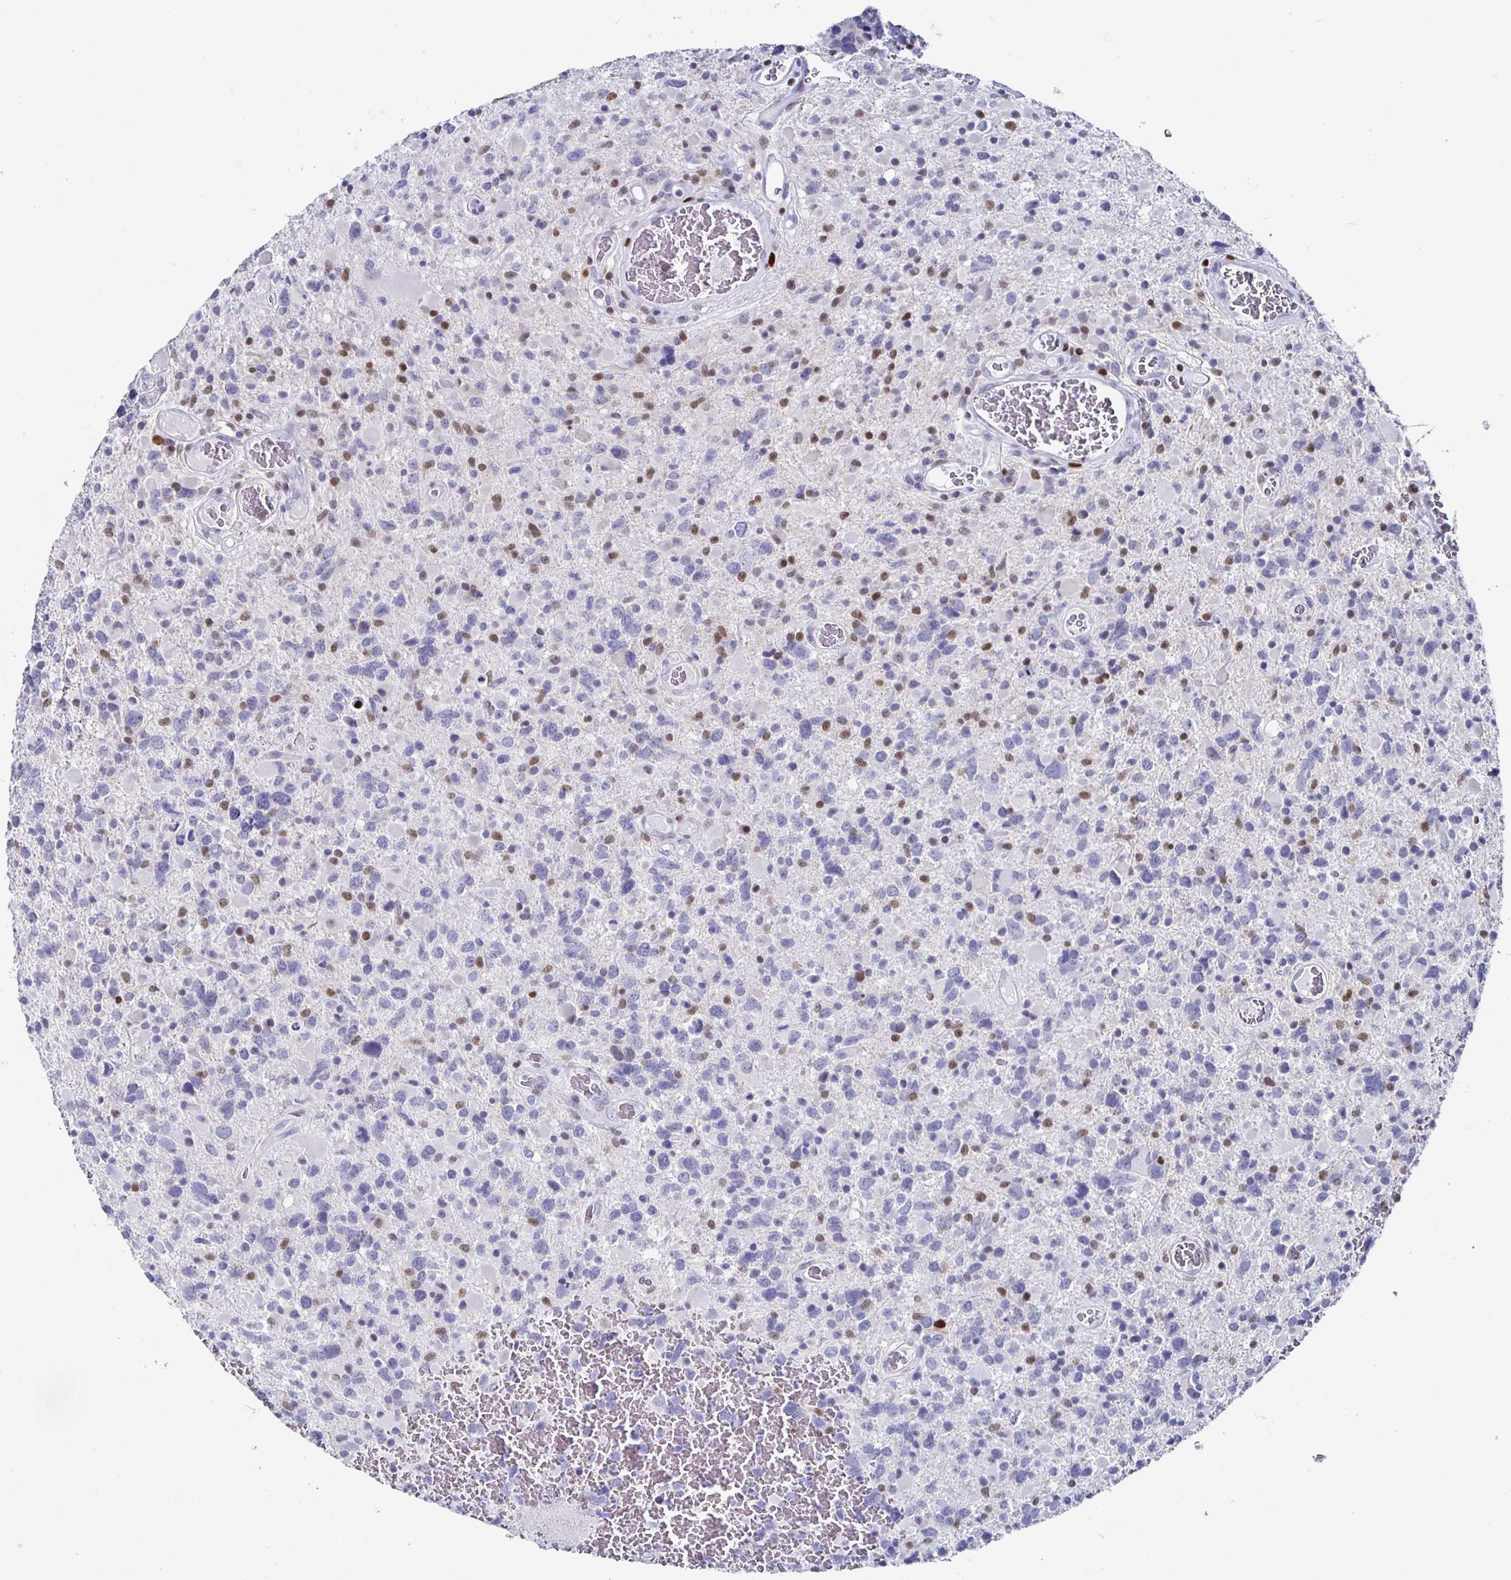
{"staining": {"intensity": "negative", "quantity": "none", "location": "none"}, "tissue": "glioma", "cell_type": "Tumor cells", "image_type": "cancer", "snomed": [{"axis": "morphology", "description": "Glioma, malignant, High grade"}, {"axis": "topography", "description": "Brain"}], "caption": "An image of malignant high-grade glioma stained for a protein reveals no brown staining in tumor cells.", "gene": "RUNX2", "patient": {"sex": "female", "age": 40}}